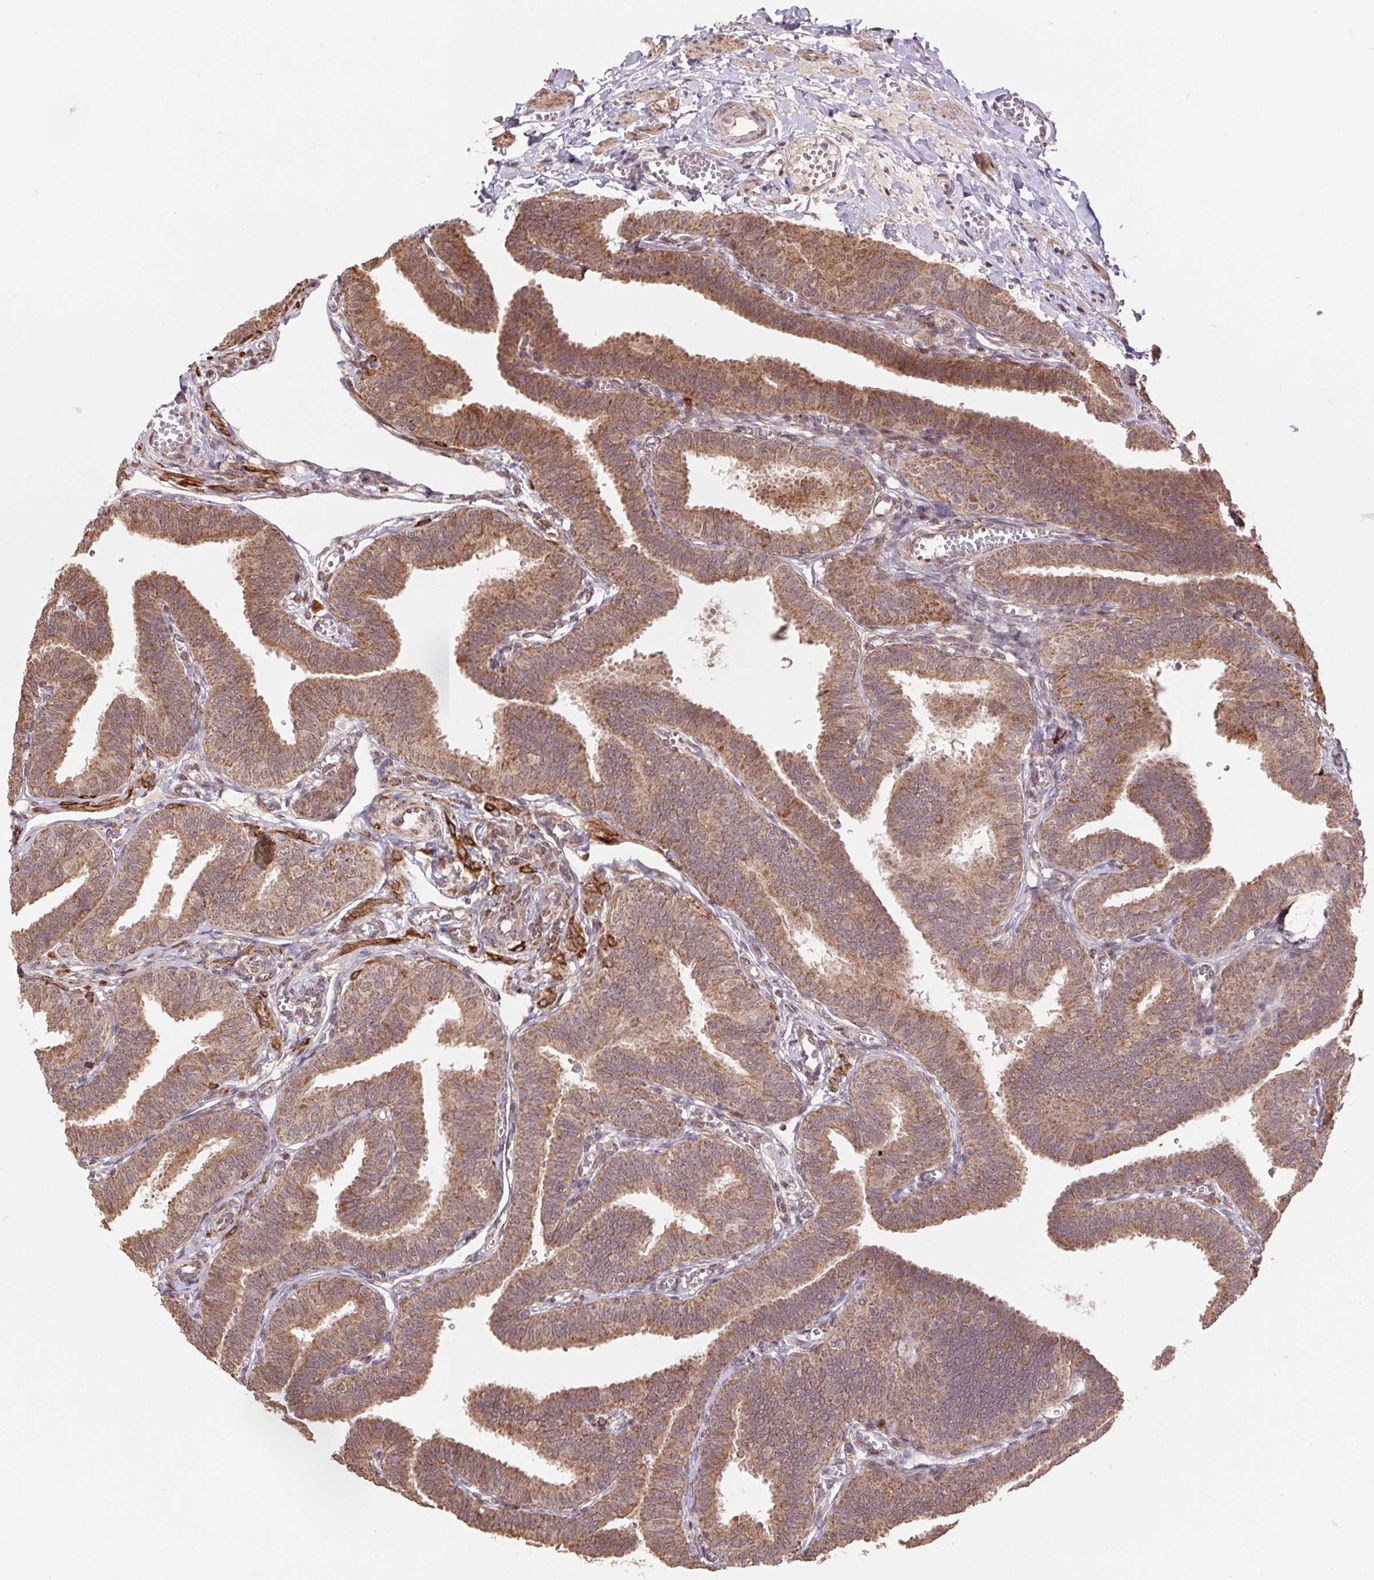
{"staining": {"intensity": "moderate", "quantity": ">75%", "location": "cytoplasmic/membranous"}, "tissue": "fallopian tube", "cell_type": "Glandular cells", "image_type": "normal", "snomed": [{"axis": "morphology", "description": "Normal tissue, NOS"}, {"axis": "topography", "description": "Fallopian tube"}], "caption": "Benign fallopian tube displays moderate cytoplasmic/membranous staining in approximately >75% of glandular cells, visualized by immunohistochemistry.", "gene": "PDHA1", "patient": {"sex": "female", "age": 25}}